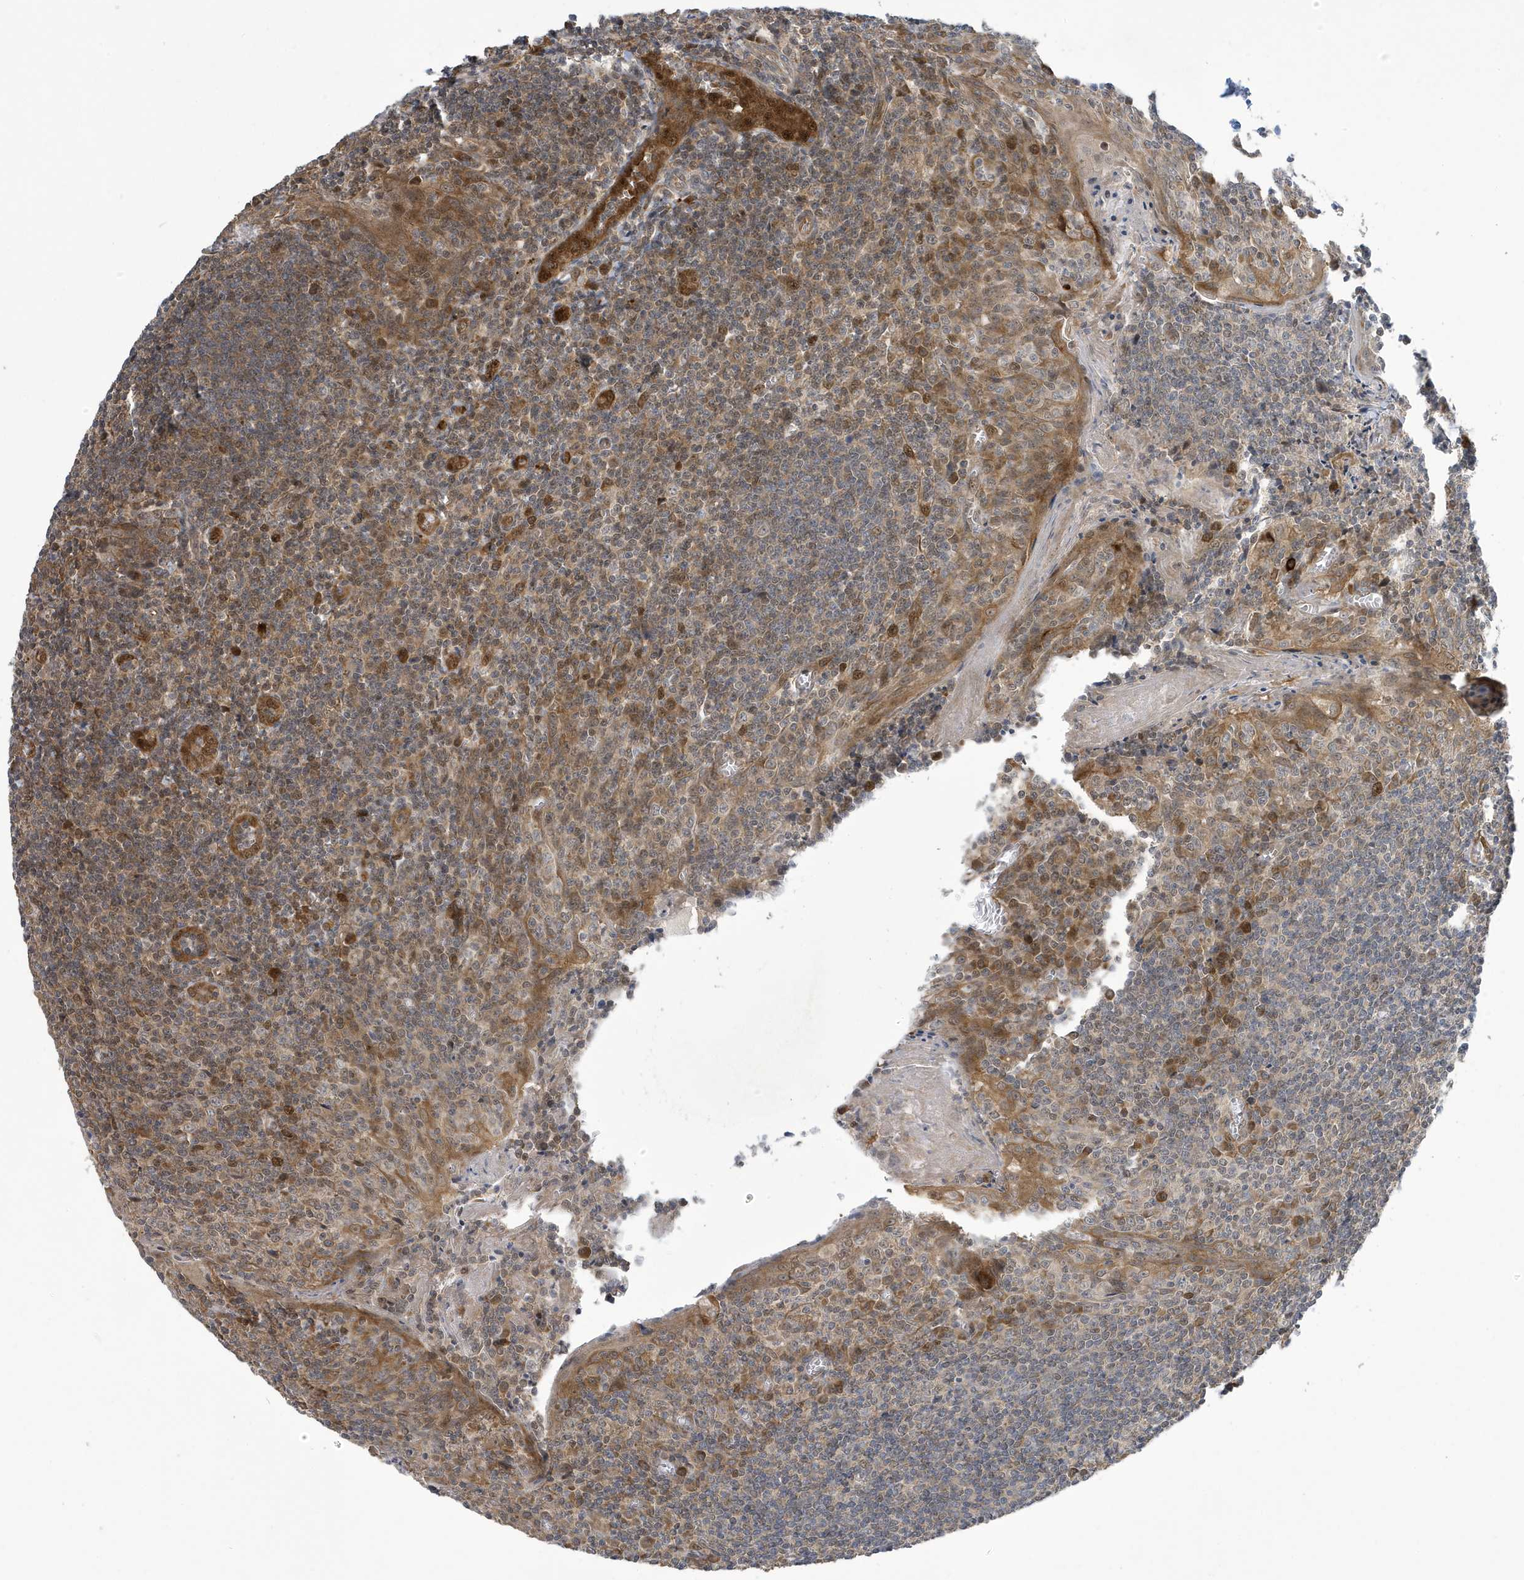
{"staining": {"intensity": "moderate", "quantity": "<25%", "location": "cytoplasmic/membranous"}, "tissue": "tonsil", "cell_type": "Non-germinal center cells", "image_type": "normal", "snomed": [{"axis": "morphology", "description": "Normal tissue, NOS"}, {"axis": "topography", "description": "Tonsil"}], "caption": "About <25% of non-germinal center cells in normal tonsil show moderate cytoplasmic/membranous protein expression as visualized by brown immunohistochemical staining.", "gene": "NCOA7", "patient": {"sex": "male", "age": 27}}